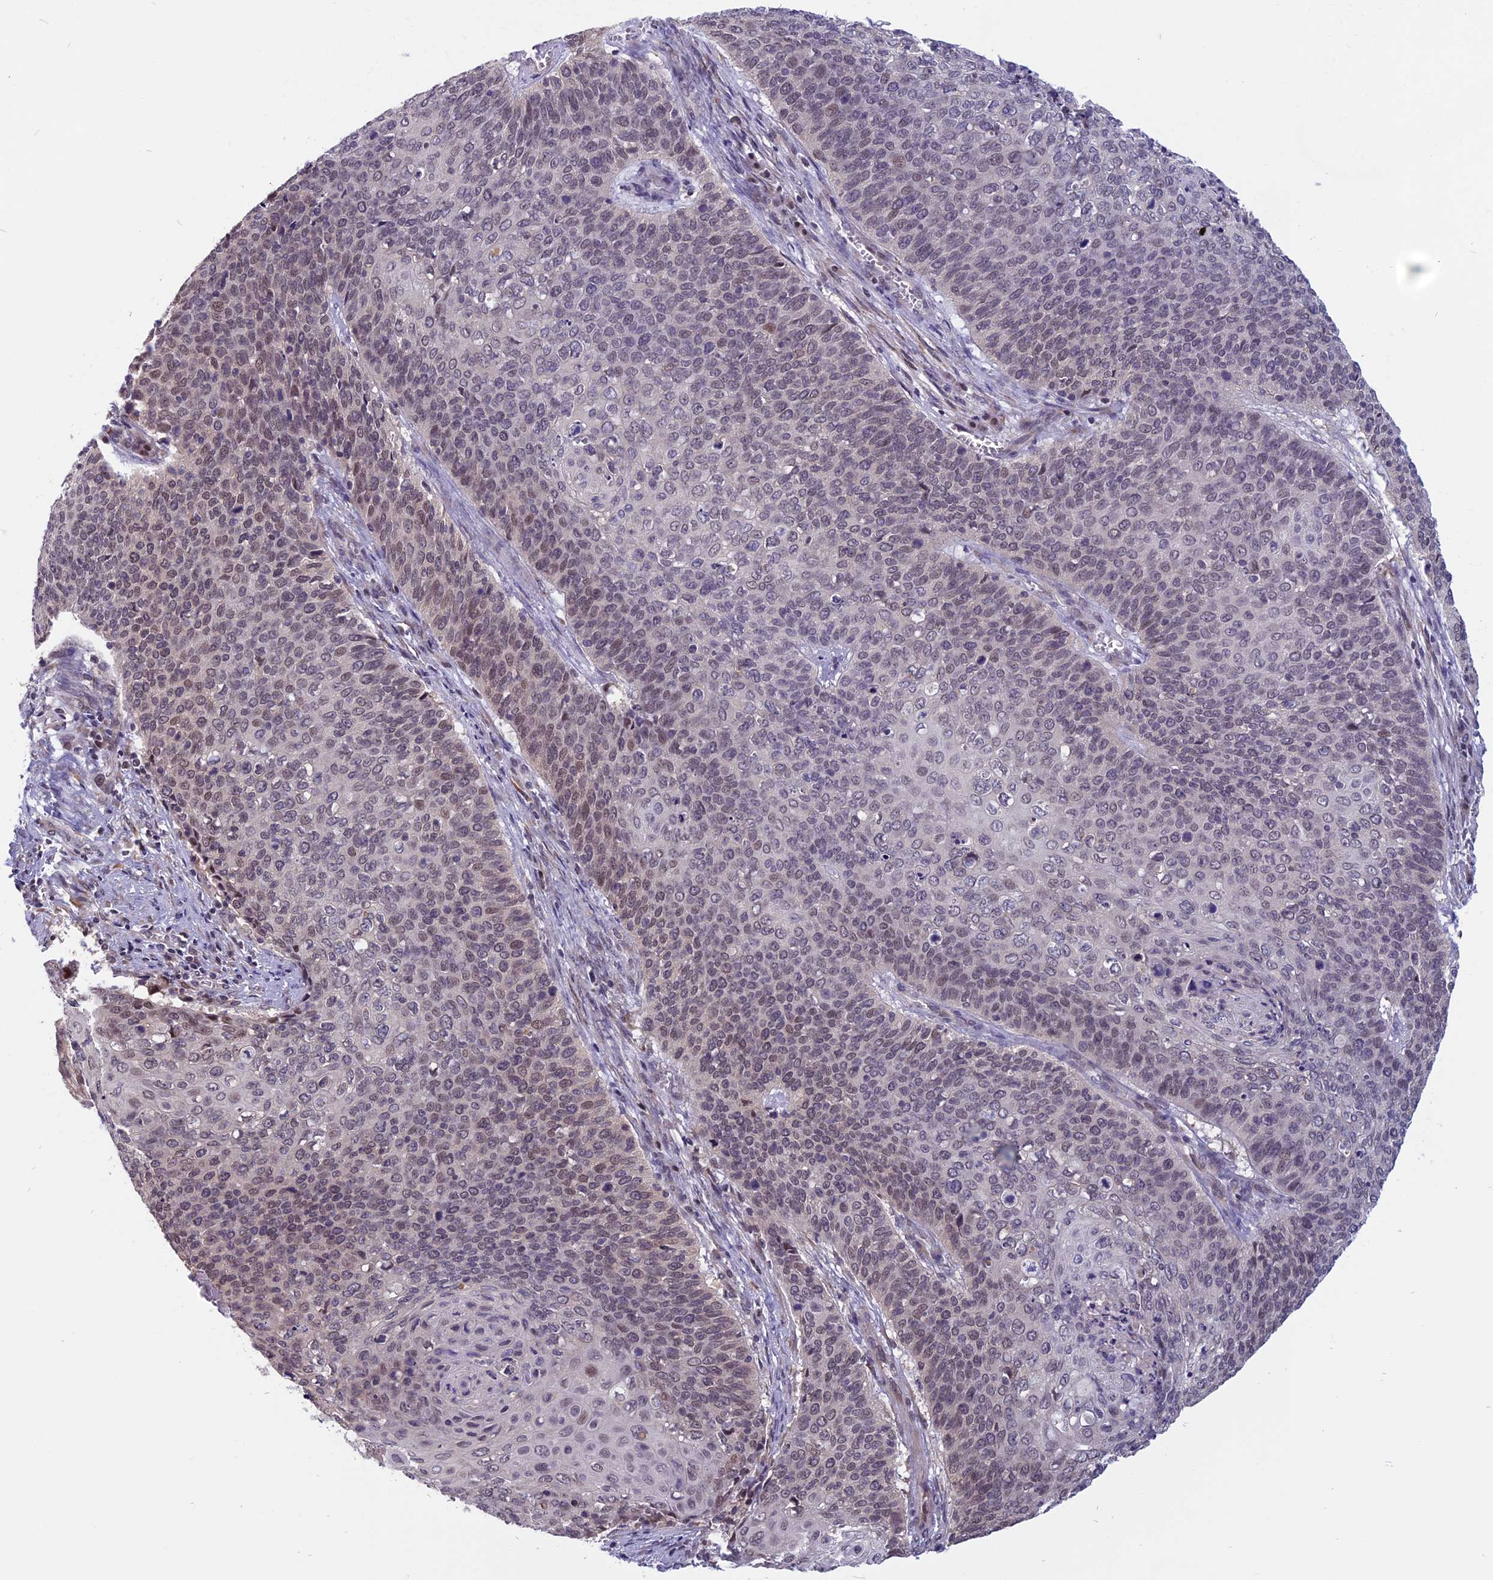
{"staining": {"intensity": "weak", "quantity": "25%-75%", "location": "nuclear"}, "tissue": "cervical cancer", "cell_type": "Tumor cells", "image_type": "cancer", "snomed": [{"axis": "morphology", "description": "Squamous cell carcinoma, NOS"}, {"axis": "topography", "description": "Cervix"}], "caption": "Tumor cells reveal weak nuclear staining in approximately 25%-75% of cells in squamous cell carcinoma (cervical).", "gene": "CCDC113", "patient": {"sex": "female", "age": 39}}